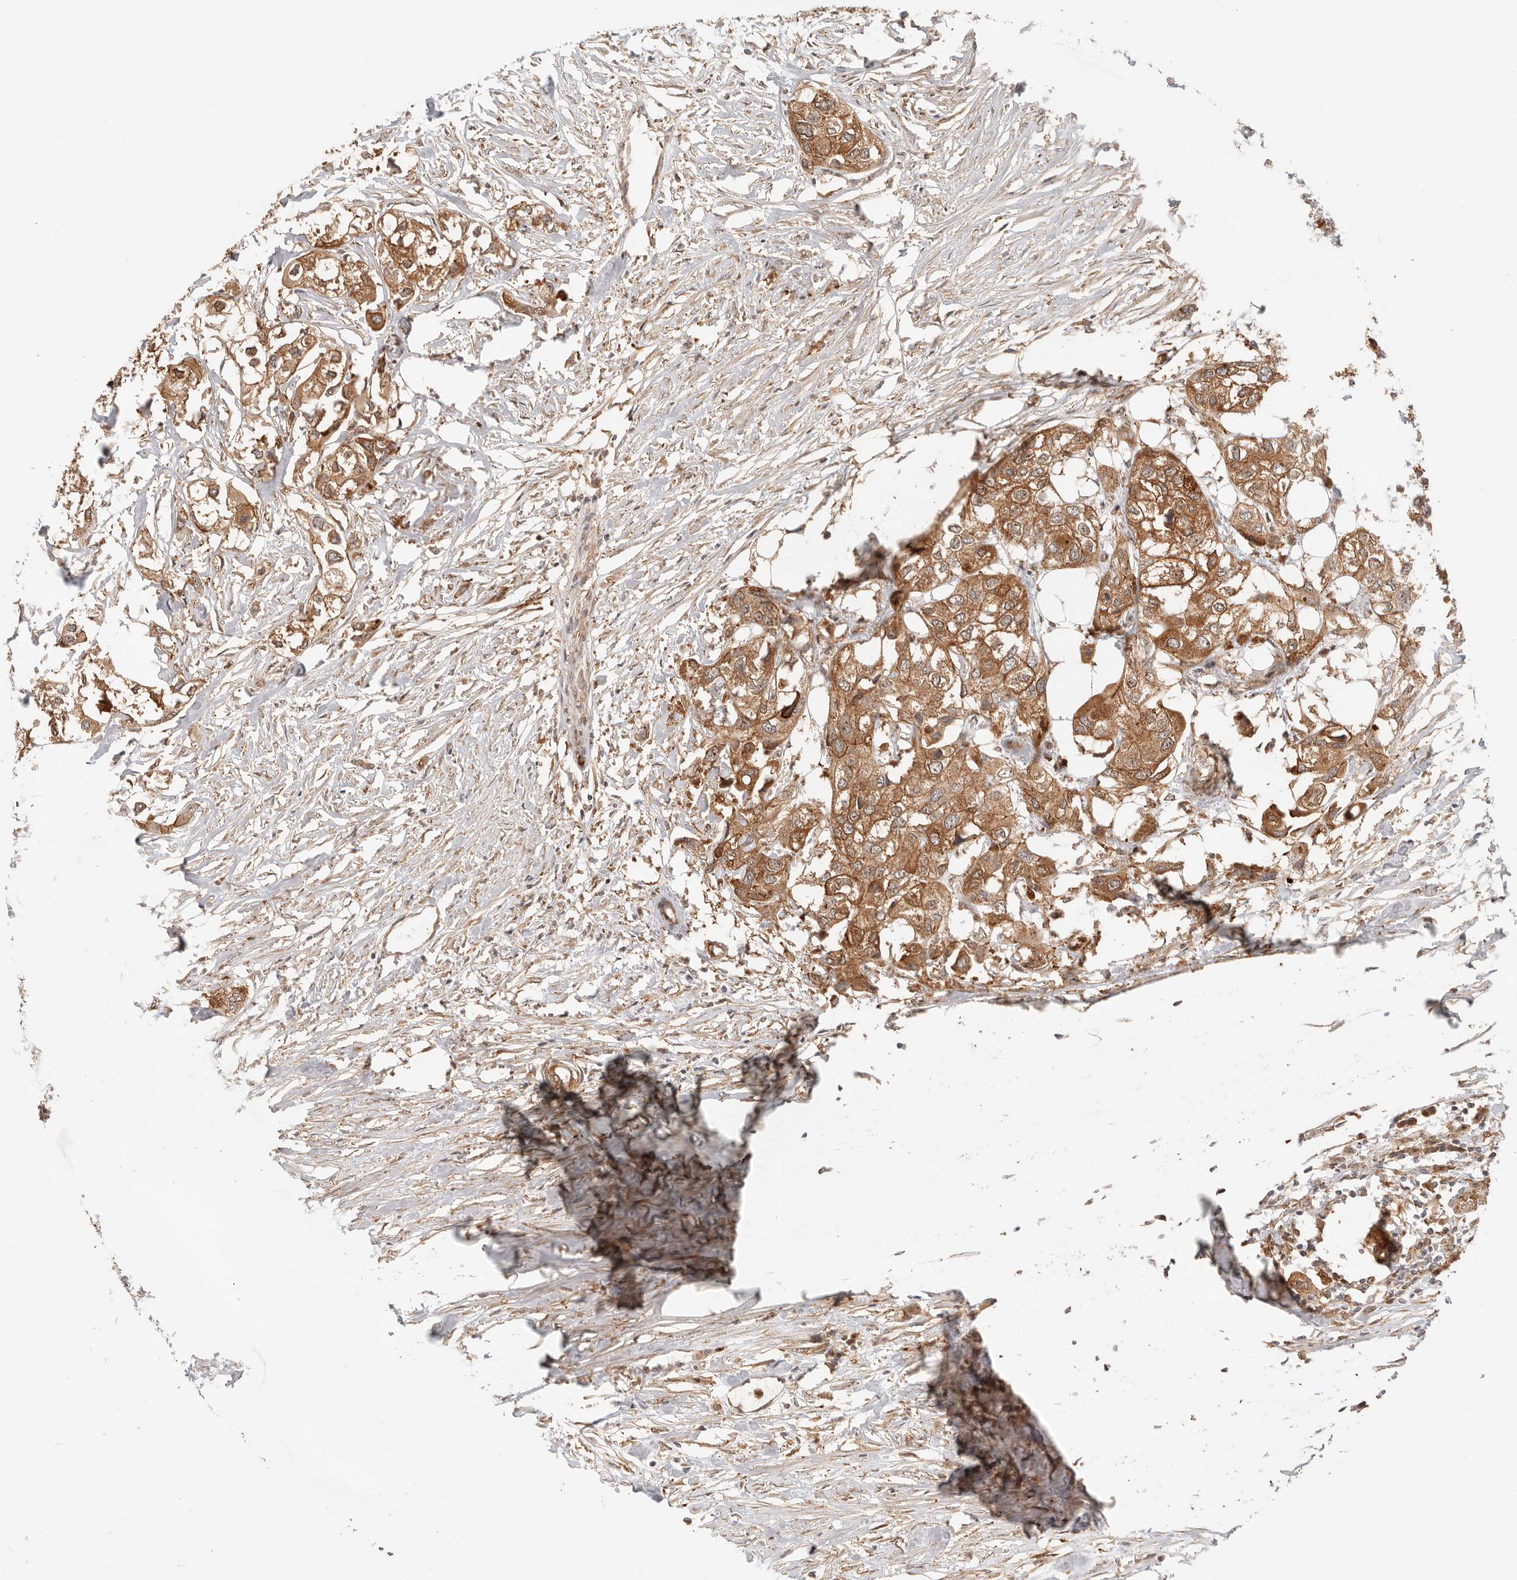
{"staining": {"intensity": "strong", "quantity": ">75%", "location": "cytoplasmic/membranous,nuclear"}, "tissue": "urothelial cancer", "cell_type": "Tumor cells", "image_type": "cancer", "snomed": [{"axis": "morphology", "description": "Urothelial carcinoma, High grade"}, {"axis": "topography", "description": "Urinary bladder"}], "caption": "Protein analysis of high-grade urothelial carcinoma tissue exhibits strong cytoplasmic/membranous and nuclear expression in approximately >75% of tumor cells. The staining is performed using DAB brown chromogen to label protein expression. The nuclei are counter-stained blue using hematoxylin.", "gene": "HEXD", "patient": {"sex": "male", "age": 64}}